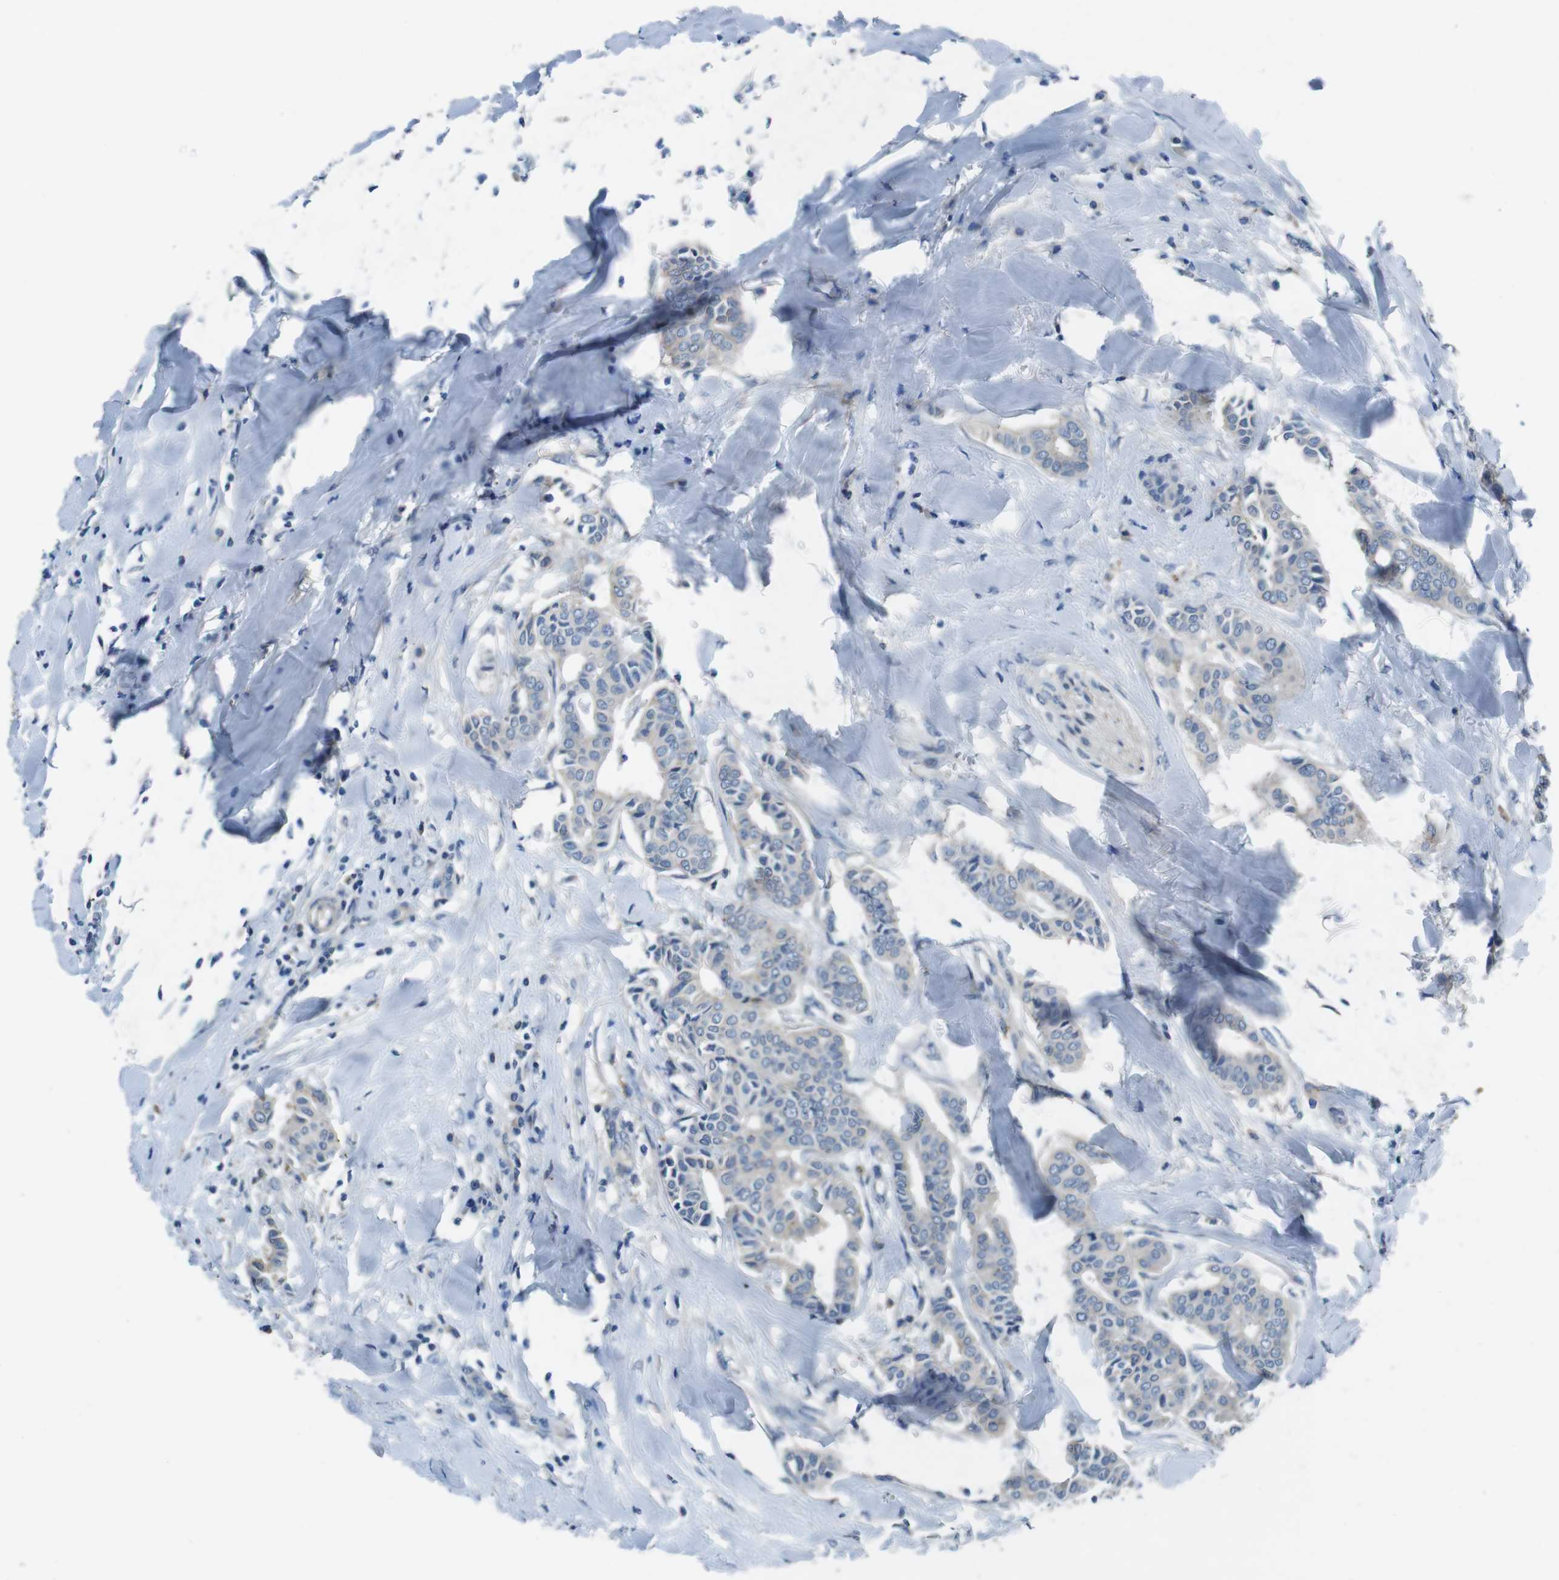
{"staining": {"intensity": "negative", "quantity": "none", "location": "none"}, "tissue": "head and neck cancer", "cell_type": "Tumor cells", "image_type": "cancer", "snomed": [{"axis": "morphology", "description": "Adenocarcinoma, NOS"}, {"axis": "topography", "description": "Salivary gland"}, {"axis": "topography", "description": "Head-Neck"}], "caption": "Immunohistochemistry of human head and neck cancer (adenocarcinoma) demonstrates no staining in tumor cells.", "gene": "TULP3", "patient": {"sex": "female", "age": 59}}